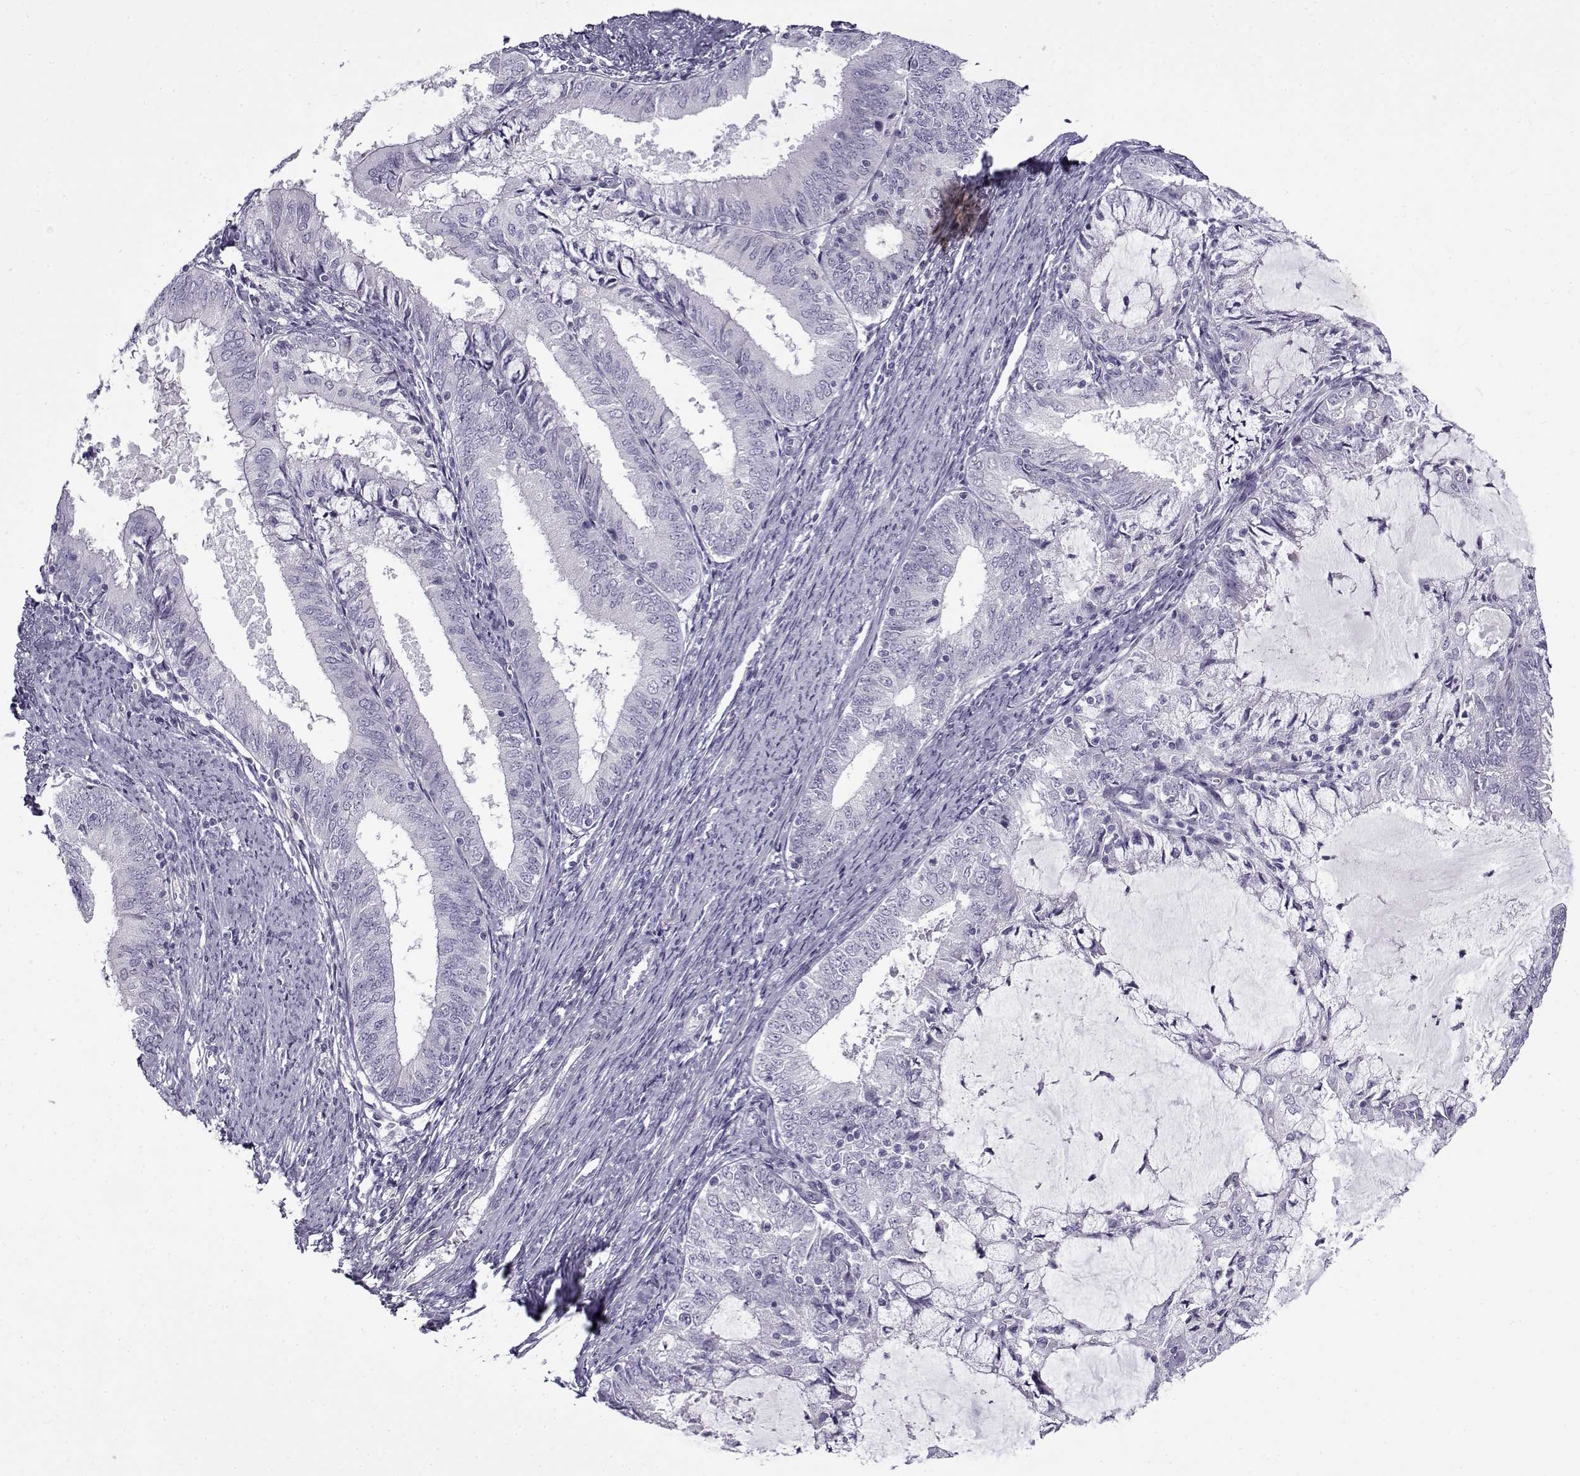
{"staining": {"intensity": "negative", "quantity": "none", "location": "none"}, "tissue": "endometrial cancer", "cell_type": "Tumor cells", "image_type": "cancer", "snomed": [{"axis": "morphology", "description": "Adenocarcinoma, NOS"}, {"axis": "topography", "description": "Endometrium"}], "caption": "An IHC micrograph of endometrial adenocarcinoma is shown. There is no staining in tumor cells of endometrial adenocarcinoma.", "gene": "GTSF1L", "patient": {"sex": "female", "age": 57}}